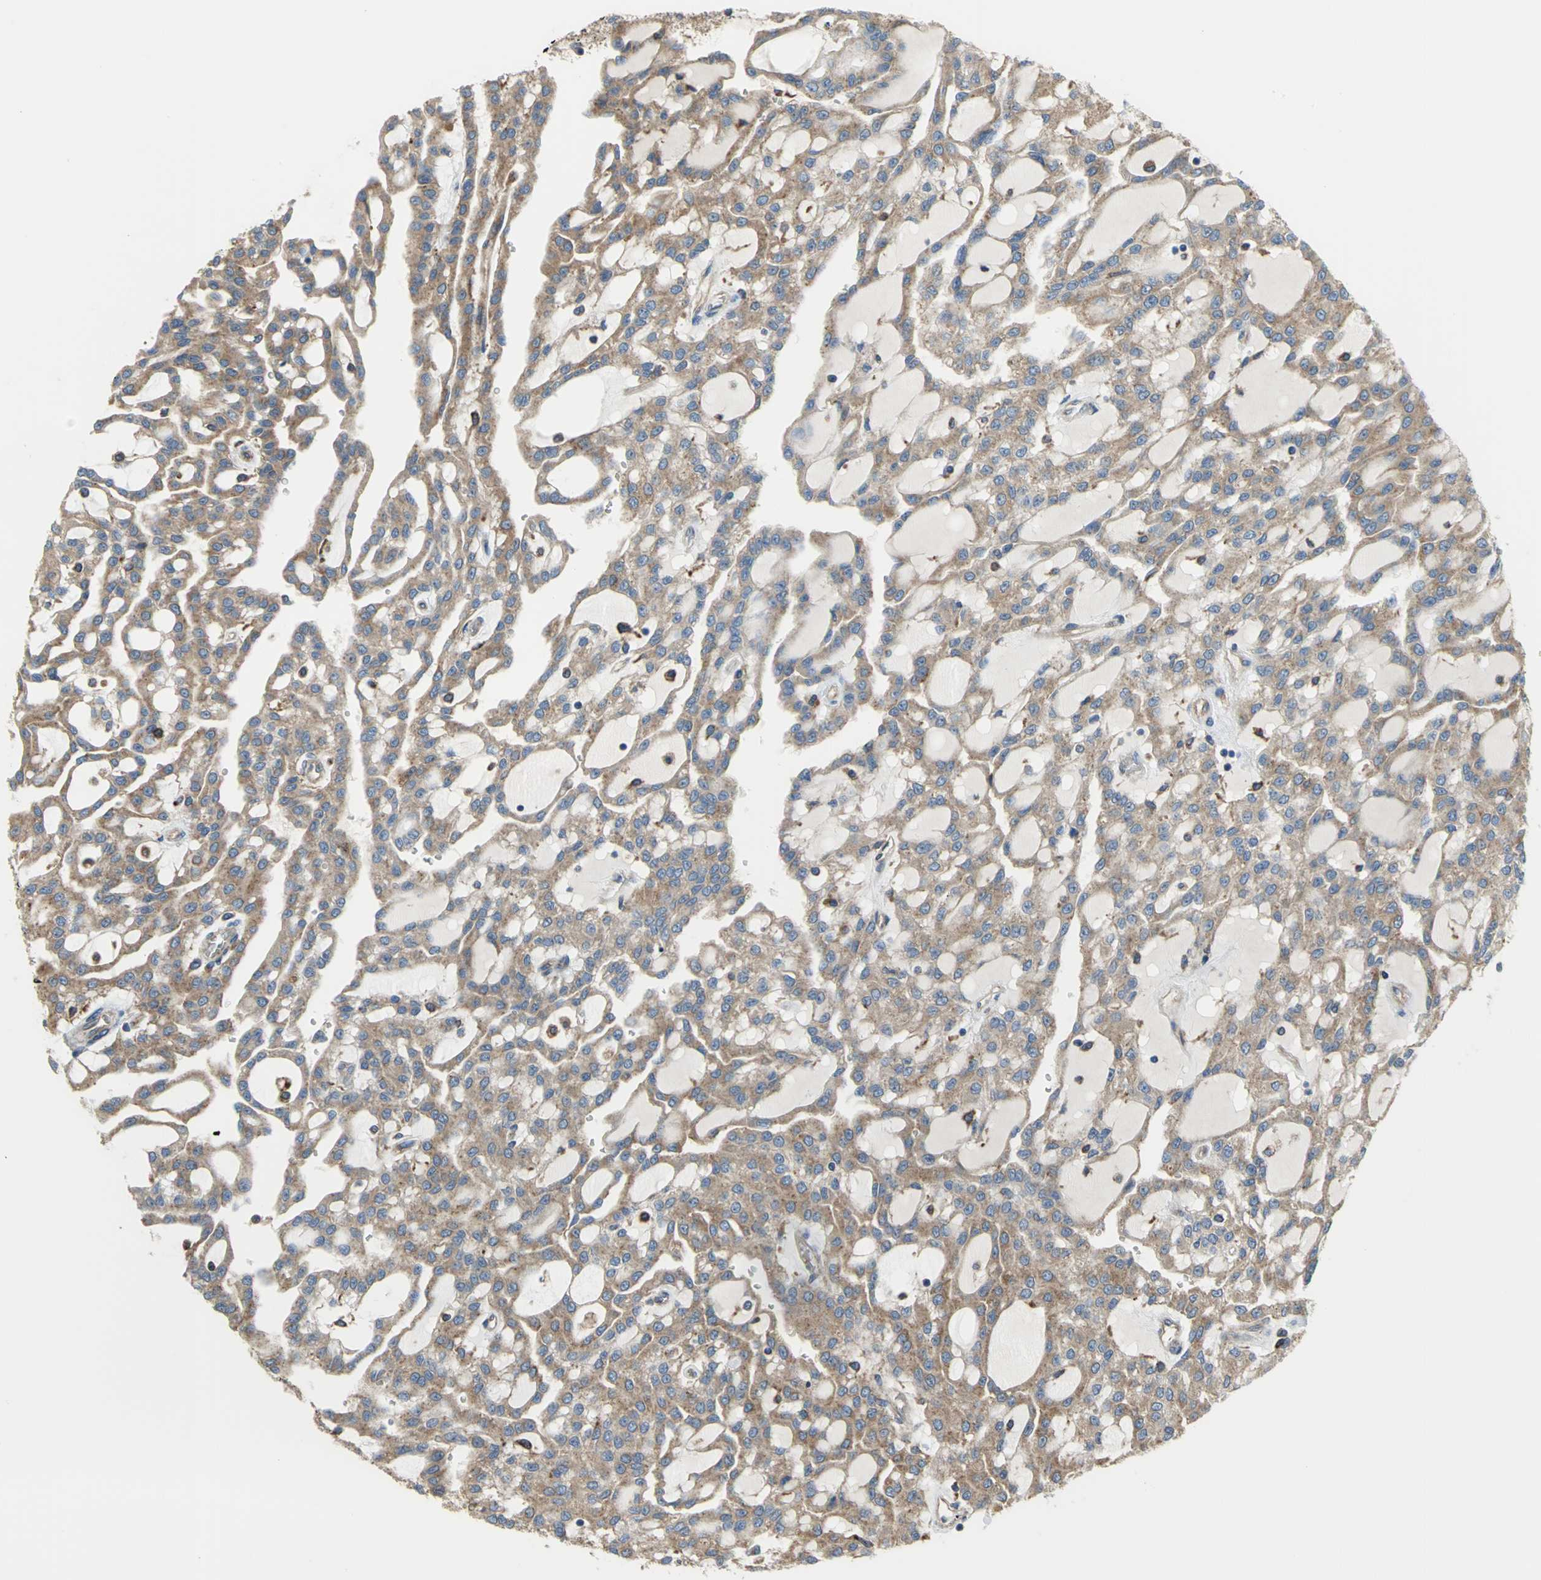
{"staining": {"intensity": "moderate", "quantity": ">75%", "location": "cytoplasmic/membranous"}, "tissue": "renal cancer", "cell_type": "Tumor cells", "image_type": "cancer", "snomed": [{"axis": "morphology", "description": "Adenocarcinoma, NOS"}, {"axis": "topography", "description": "Kidney"}], "caption": "DAB immunohistochemical staining of renal cancer (adenocarcinoma) reveals moderate cytoplasmic/membranous protein positivity in approximately >75% of tumor cells.", "gene": "DIAPH2", "patient": {"sex": "male", "age": 63}}